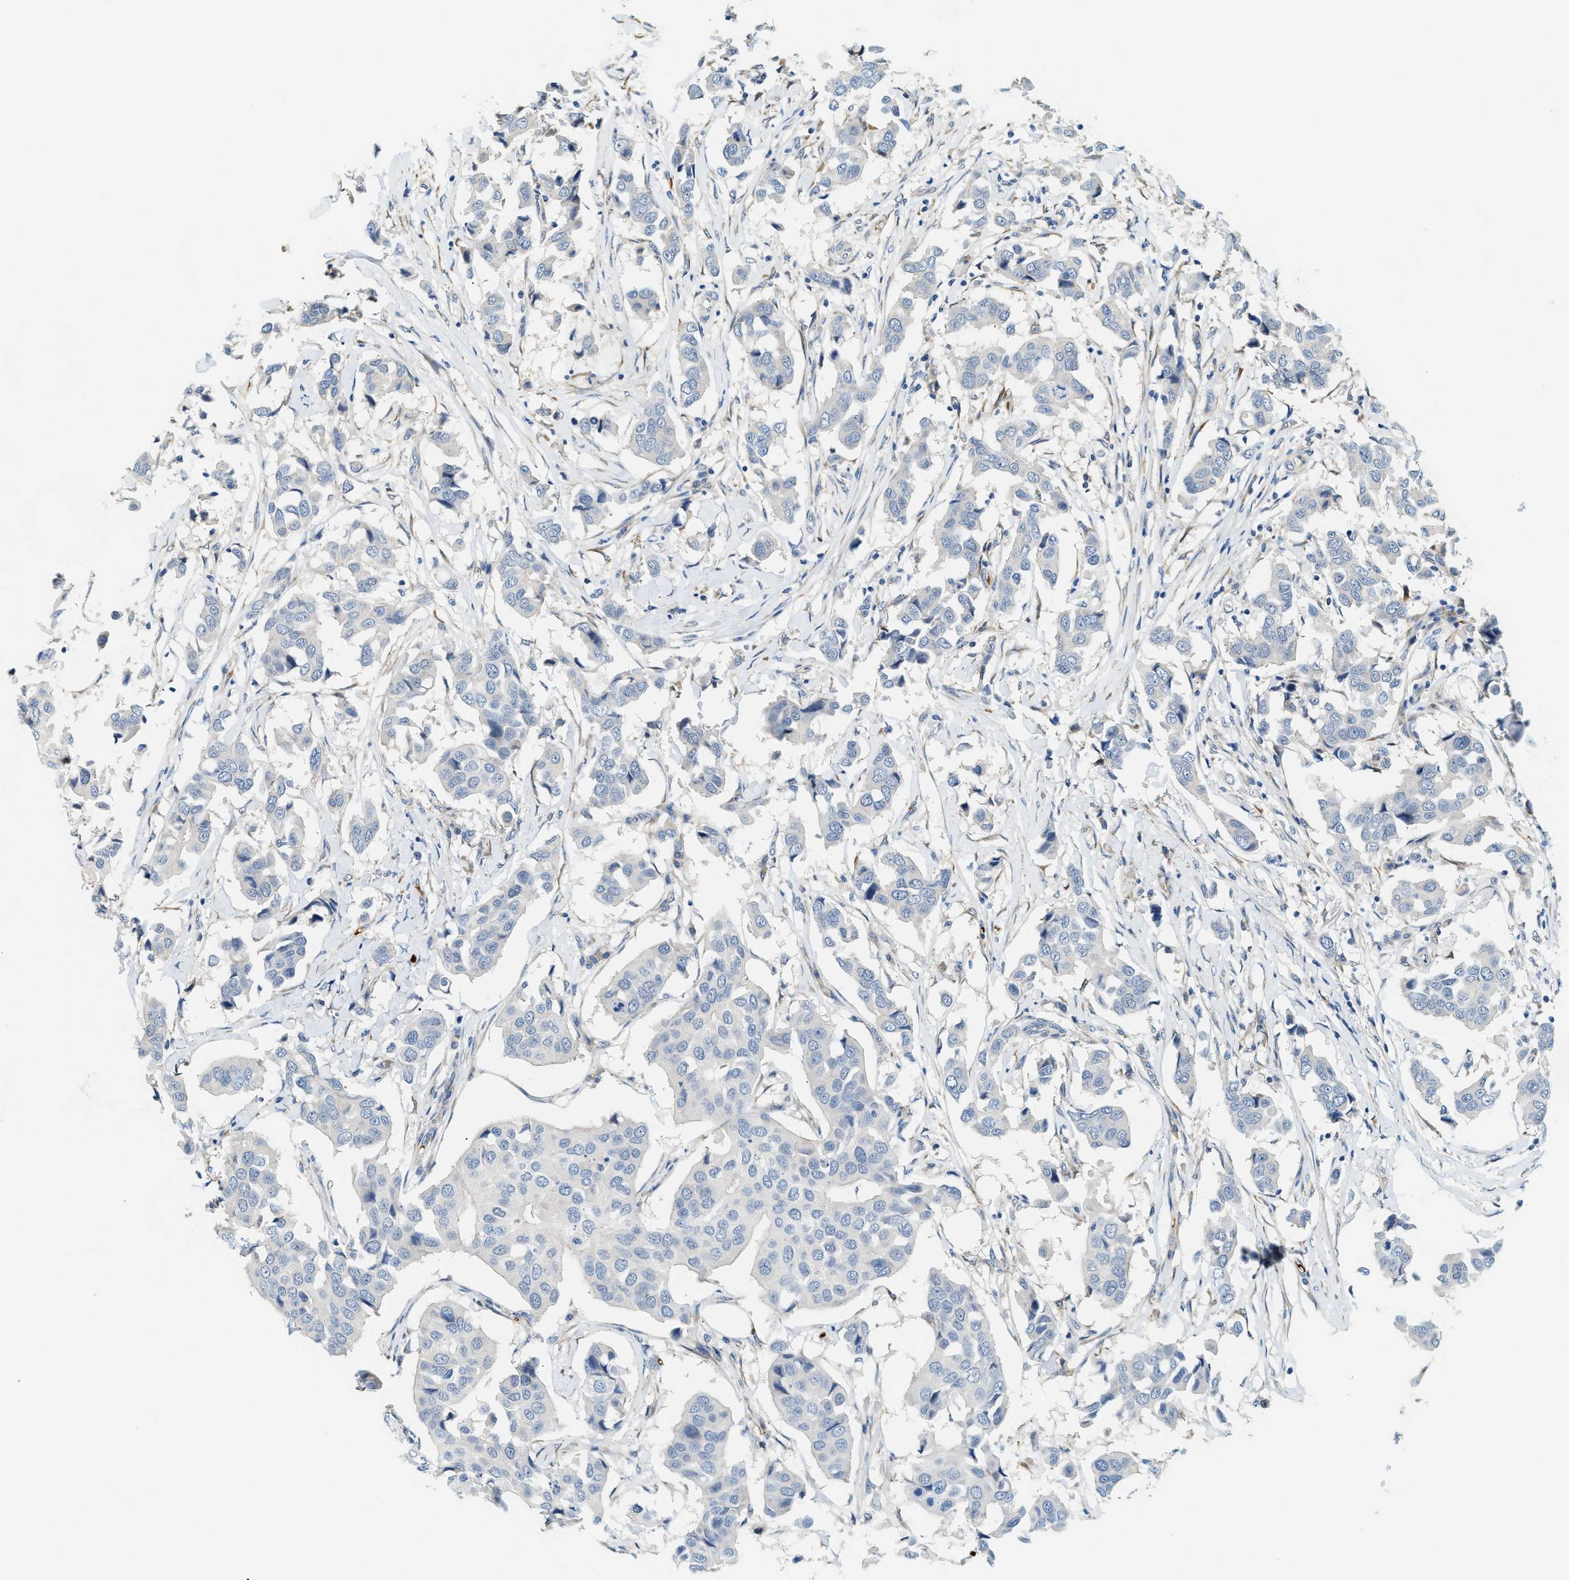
{"staining": {"intensity": "negative", "quantity": "none", "location": "none"}, "tissue": "breast cancer", "cell_type": "Tumor cells", "image_type": "cancer", "snomed": [{"axis": "morphology", "description": "Duct carcinoma"}, {"axis": "topography", "description": "Breast"}], "caption": "Immunohistochemical staining of human invasive ductal carcinoma (breast) reveals no significant staining in tumor cells.", "gene": "CYTH2", "patient": {"sex": "female", "age": 80}}